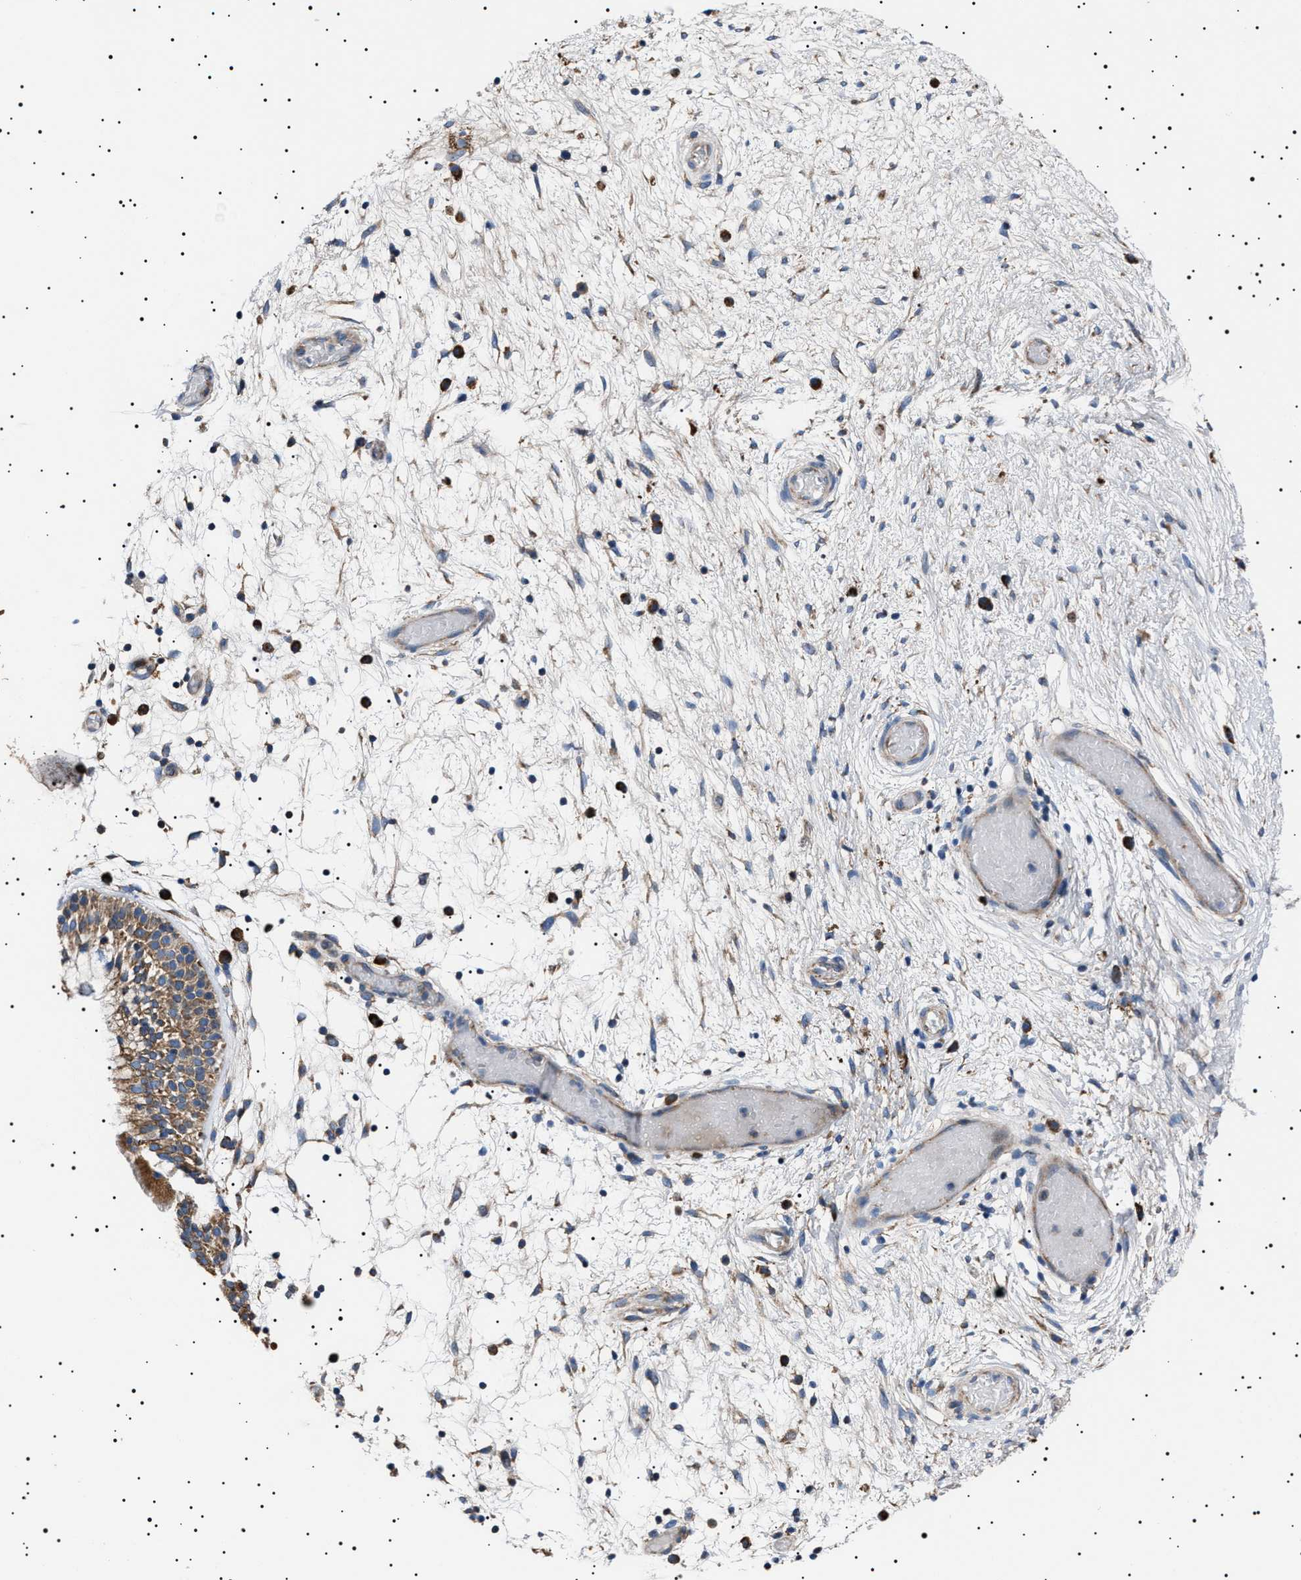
{"staining": {"intensity": "strong", "quantity": ">75%", "location": "cytoplasmic/membranous"}, "tissue": "nasopharynx", "cell_type": "Respiratory epithelial cells", "image_type": "normal", "snomed": [{"axis": "morphology", "description": "Normal tissue, NOS"}, {"axis": "morphology", "description": "Inflammation, NOS"}, {"axis": "topography", "description": "Nasopharynx"}], "caption": "DAB immunohistochemical staining of normal human nasopharynx demonstrates strong cytoplasmic/membranous protein expression in approximately >75% of respiratory epithelial cells. (IHC, brightfield microscopy, high magnification).", "gene": "TOP1MT", "patient": {"sex": "male", "age": 48}}